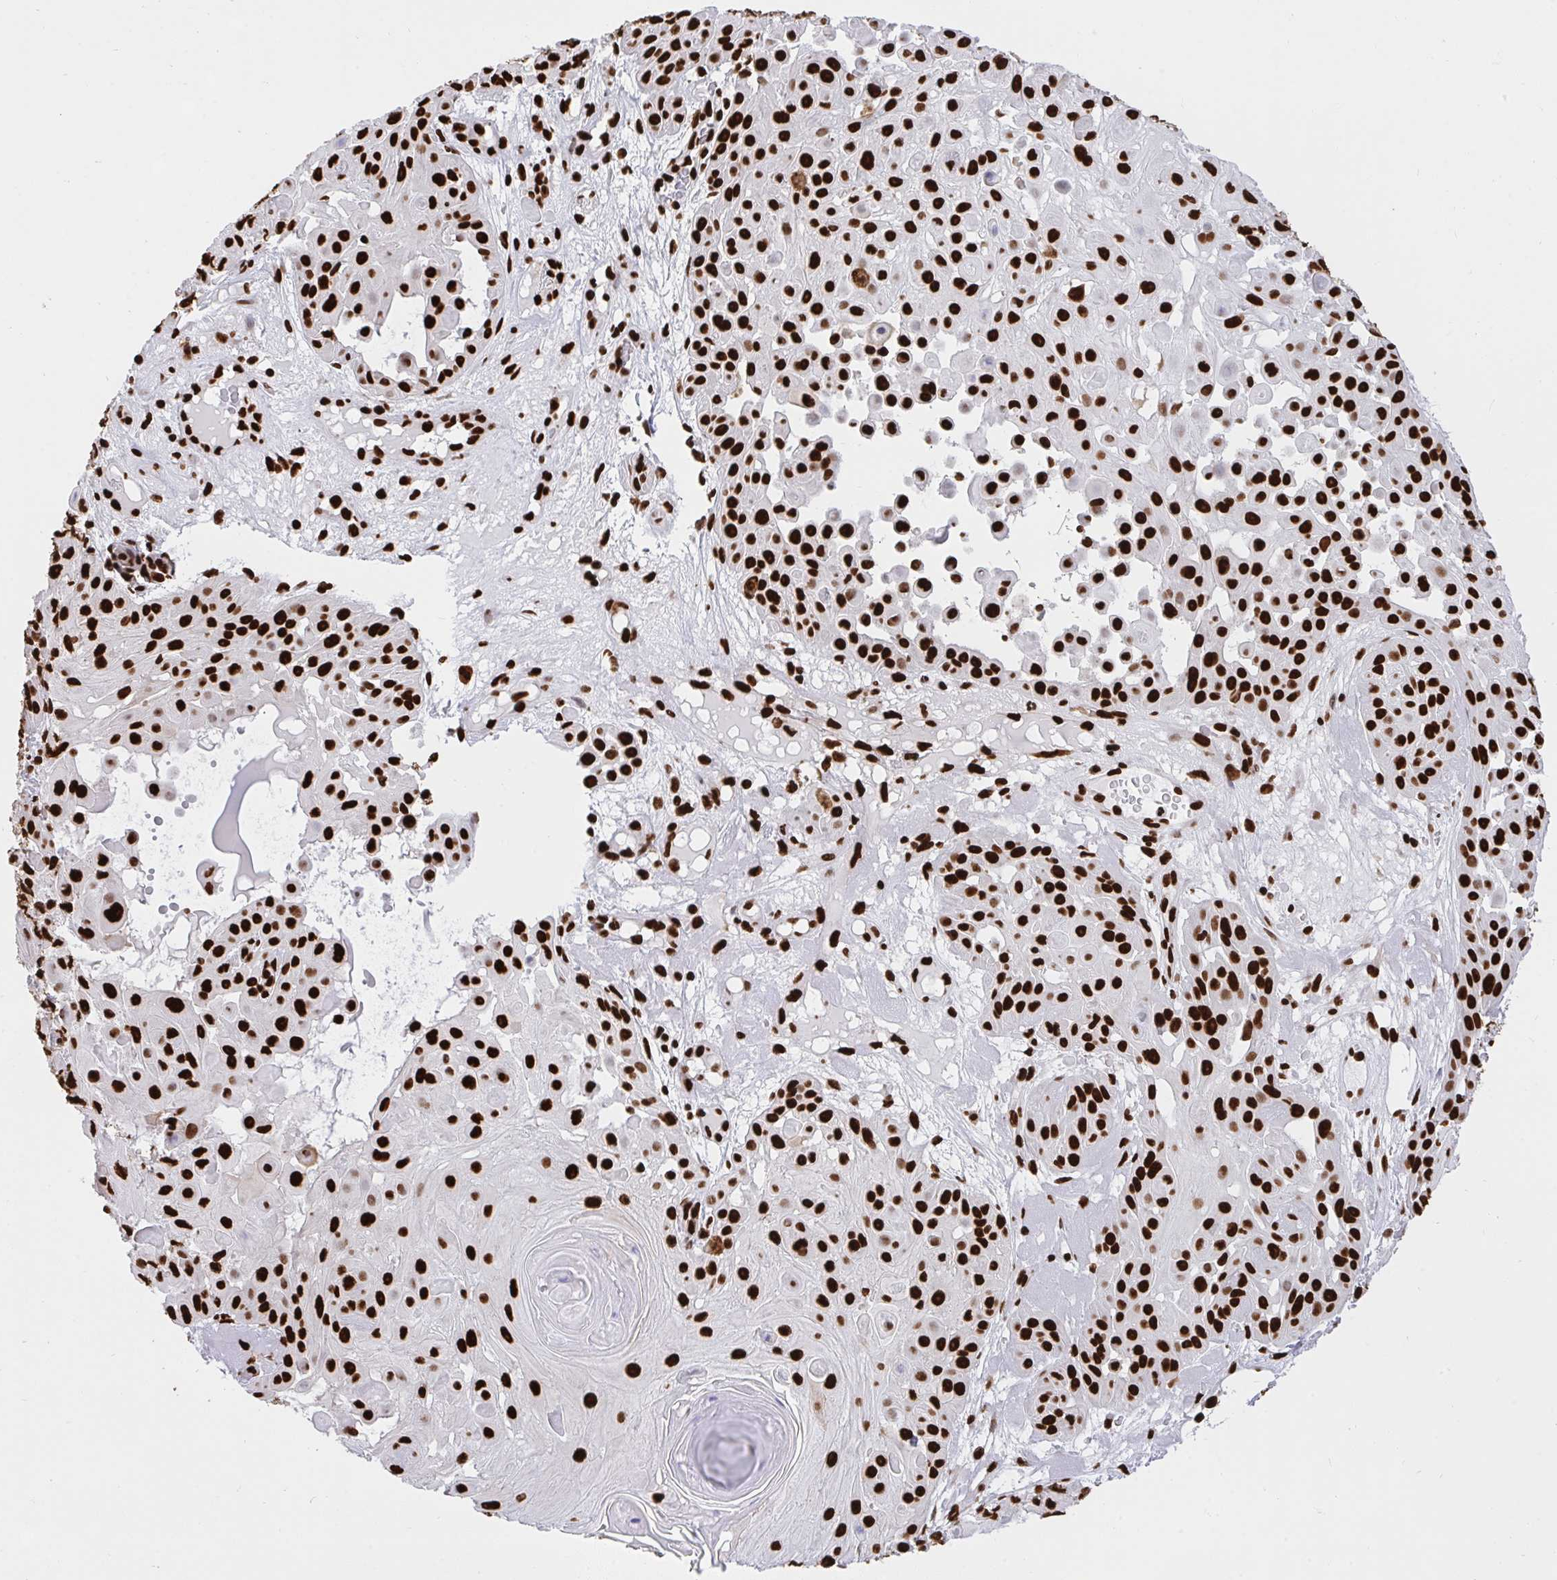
{"staining": {"intensity": "strong", "quantity": ">75%", "location": "nuclear"}, "tissue": "skin cancer", "cell_type": "Tumor cells", "image_type": "cancer", "snomed": [{"axis": "morphology", "description": "Squamous cell carcinoma, NOS"}, {"axis": "topography", "description": "Skin"}], "caption": "This micrograph exhibits immunohistochemistry (IHC) staining of human skin cancer (squamous cell carcinoma), with high strong nuclear positivity in about >75% of tumor cells.", "gene": "HNRNPL", "patient": {"sex": "male", "age": 91}}